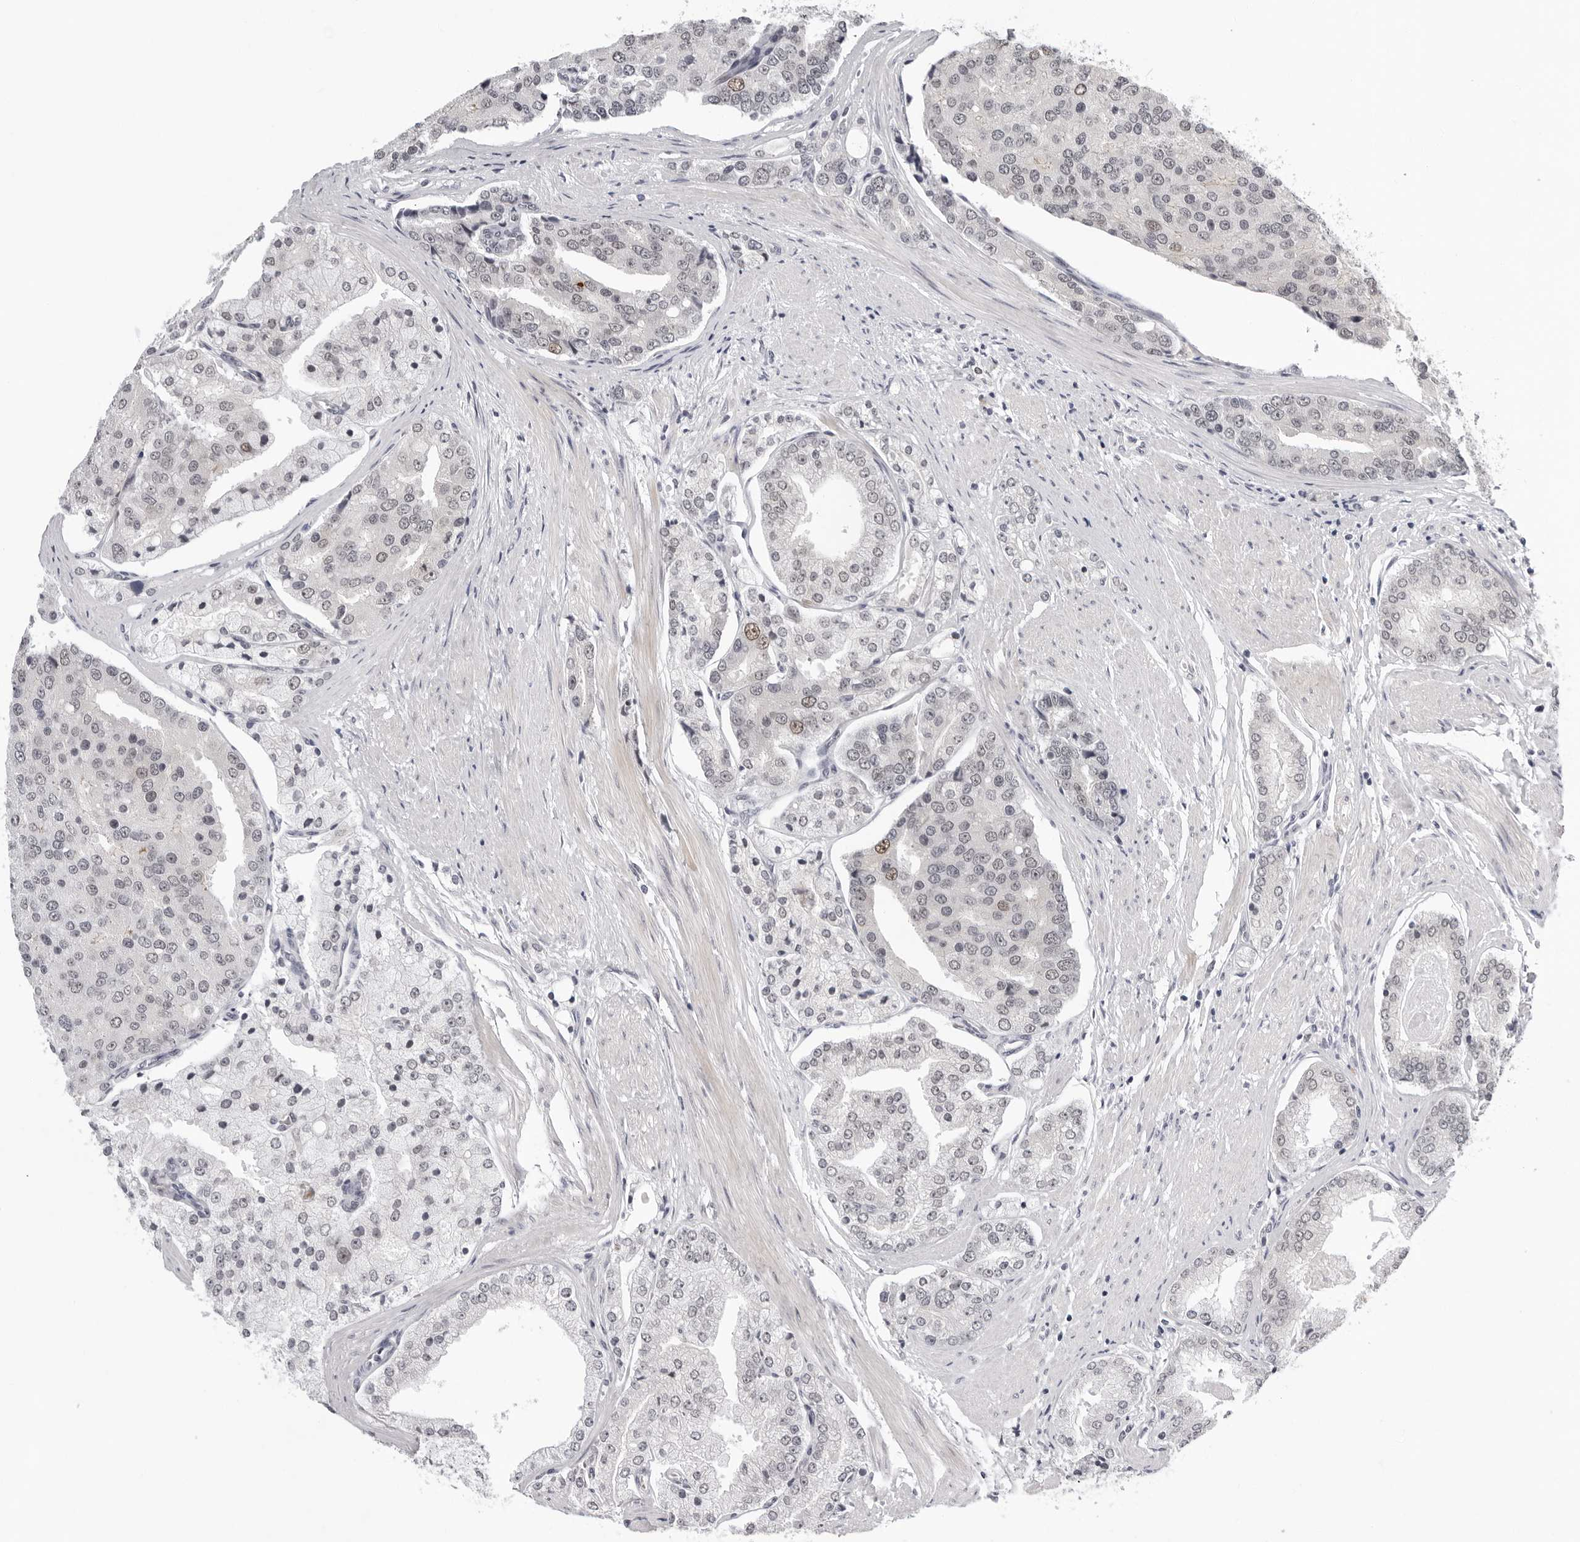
{"staining": {"intensity": "moderate", "quantity": "<25%", "location": "nuclear"}, "tissue": "prostate cancer", "cell_type": "Tumor cells", "image_type": "cancer", "snomed": [{"axis": "morphology", "description": "Adenocarcinoma, High grade"}, {"axis": "topography", "description": "Prostate"}], "caption": "Immunohistochemistry of human prostate high-grade adenocarcinoma displays low levels of moderate nuclear positivity in approximately <25% of tumor cells. The protein is shown in brown color, while the nuclei are stained blue.", "gene": "USP1", "patient": {"sex": "male", "age": 50}}